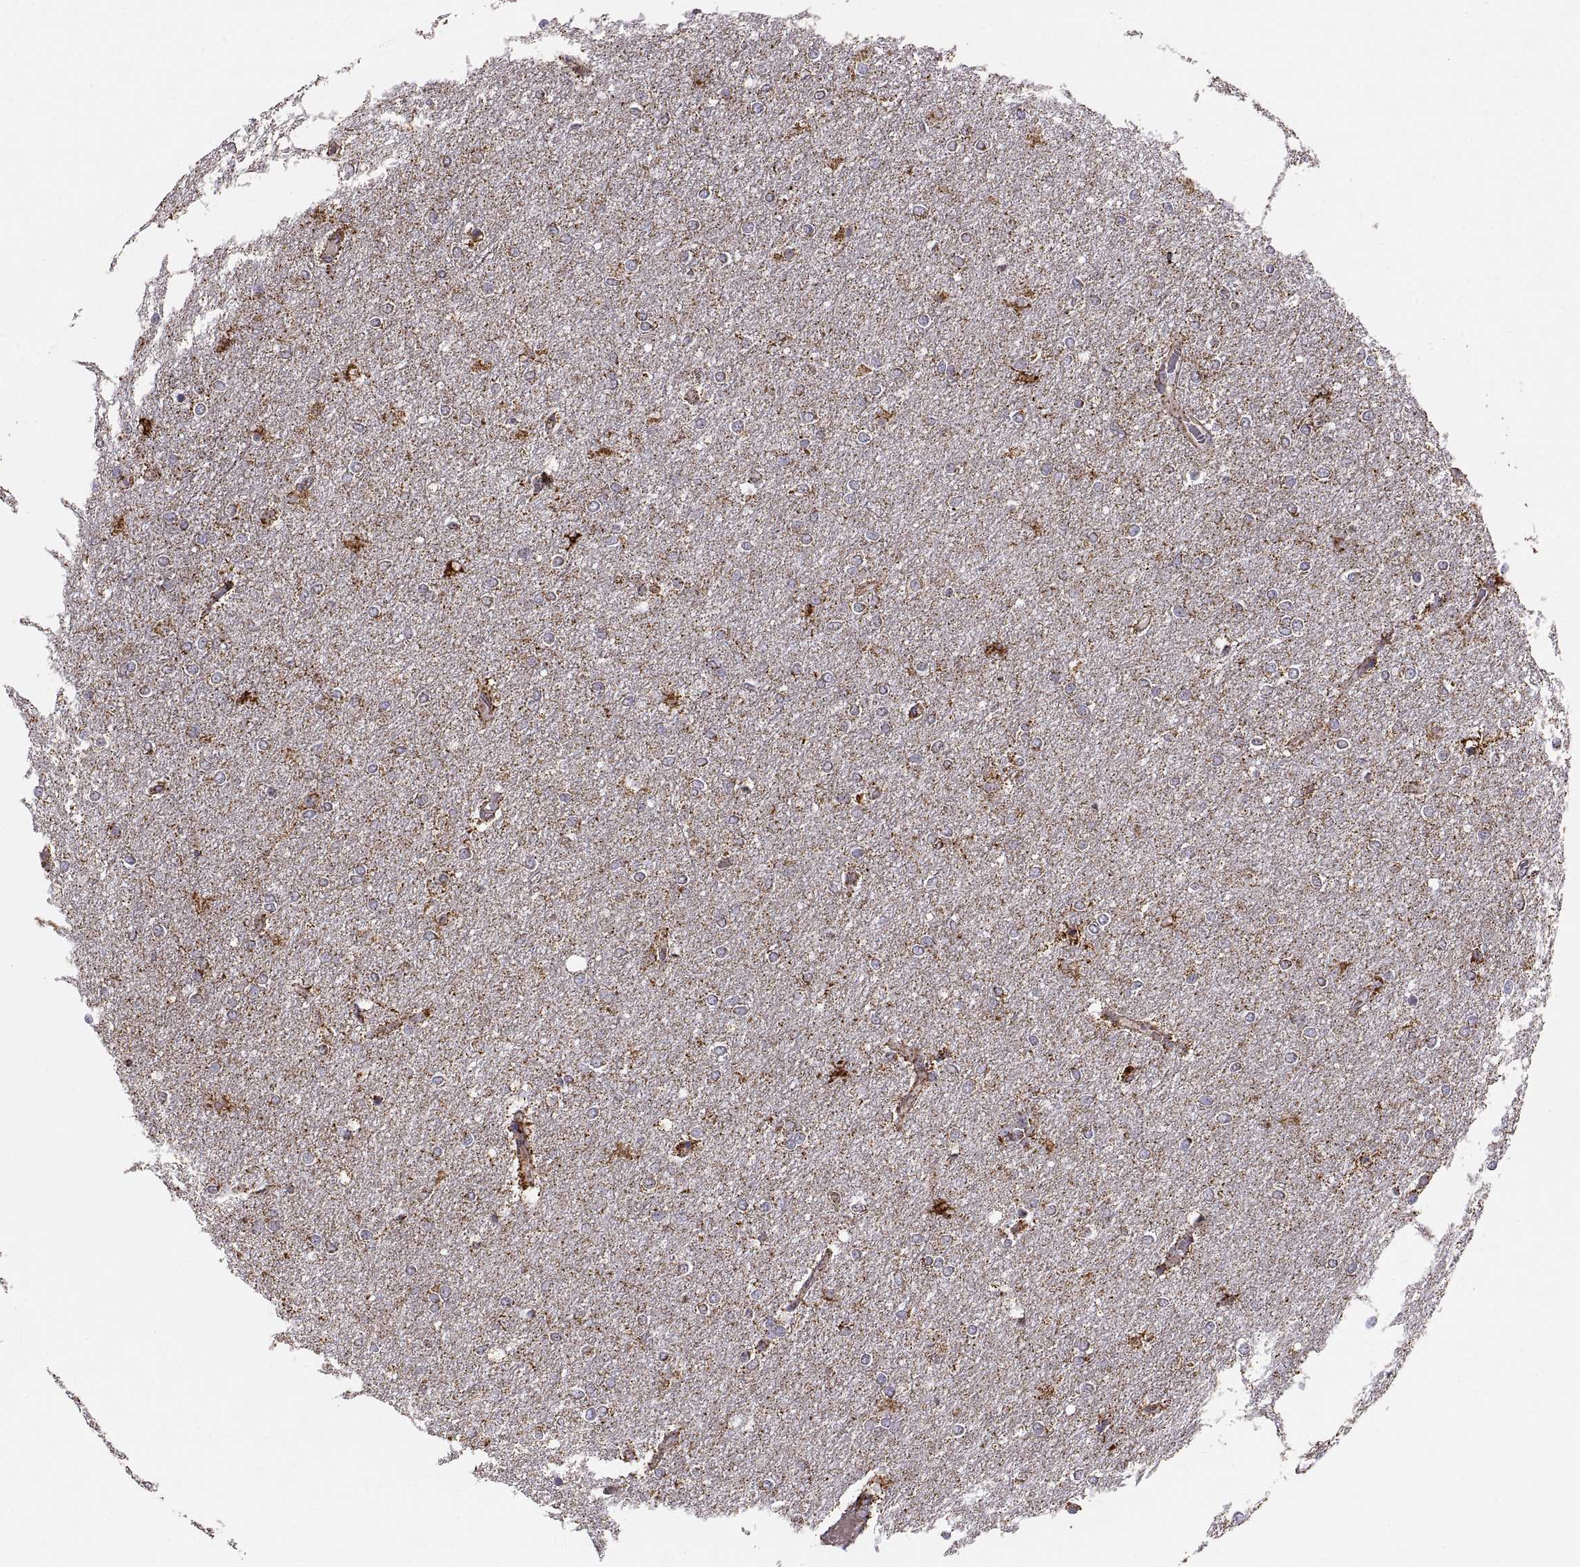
{"staining": {"intensity": "moderate", "quantity": "25%-75%", "location": "cytoplasmic/membranous"}, "tissue": "glioma", "cell_type": "Tumor cells", "image_type": "cancer", "snomed": [{"axis": "morphology", "description": "Glioma, malignant, High grade"}, {"axis": "topography", "description": "Brain"}], "caption": "Brown immunohistochemical staining in human glioma reveals moderate cytoplasmic/membranous expression in about 25%-75% of tumor cells.", "gene": "ARSD", "patient": {"sex": "female", "age": 61}}